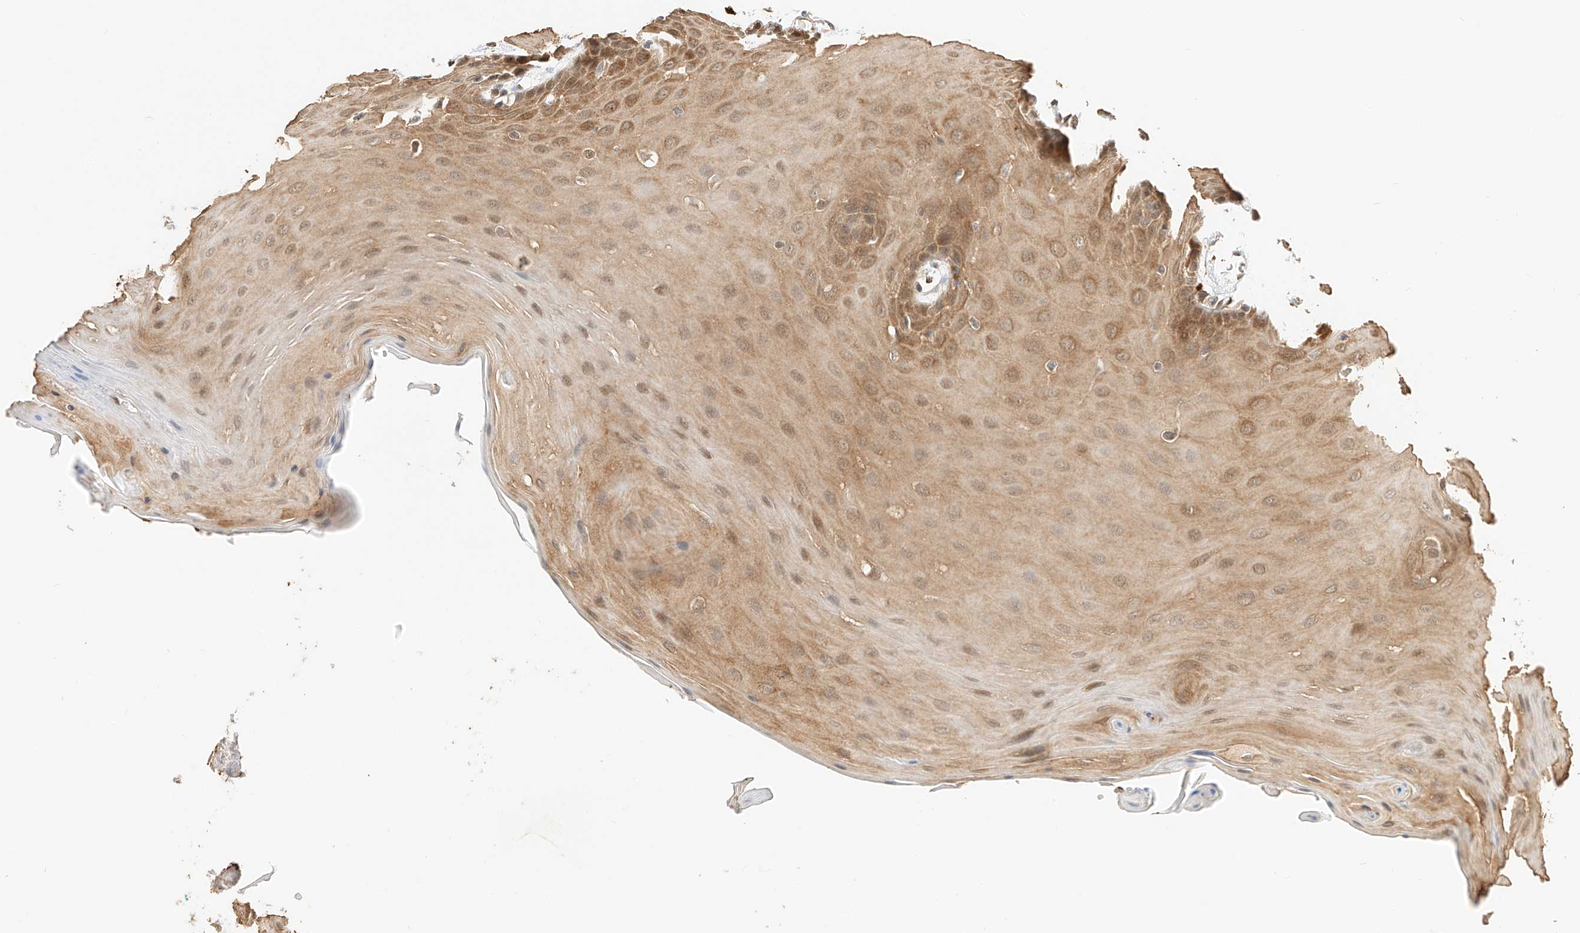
{"staining": {"intensity": "moderate", "quantity": ">75%", "location": "cytoplasmic/membranous,nuclear"}, "tissue": "oral mucosa", "cell_type": "Squamous epithelial cells", "image_type": "normal", "snomed": [{"axis": "morphology", "description": "Normal tissue, NOS"}, {"axis": "morphology", "description": "Squamous cell carcinoma, NOS"}, {"axis": "topography", "description": "Skeletal muscle"}, {"axis": "topography", "description": "Oral tissue"}, {"axis": "topography", "description": "Salivary gland"}, {"axis": "topography", "description": "Head-Neck"}], "caption": "IHC photomicrograph of unremarkable oral mucosa: oral mucosa stained using immunohistochemistry (IHC) shows medium levels of moderate protein expression localized specifically in the cytoplasmic/membranous,nuclear of squamous epithelial cells, appearing as a cytoplasmic/membranous,nuclear brown color.", "gene": "EIF4H", "patient": {"sex": "male", "age": 54}}